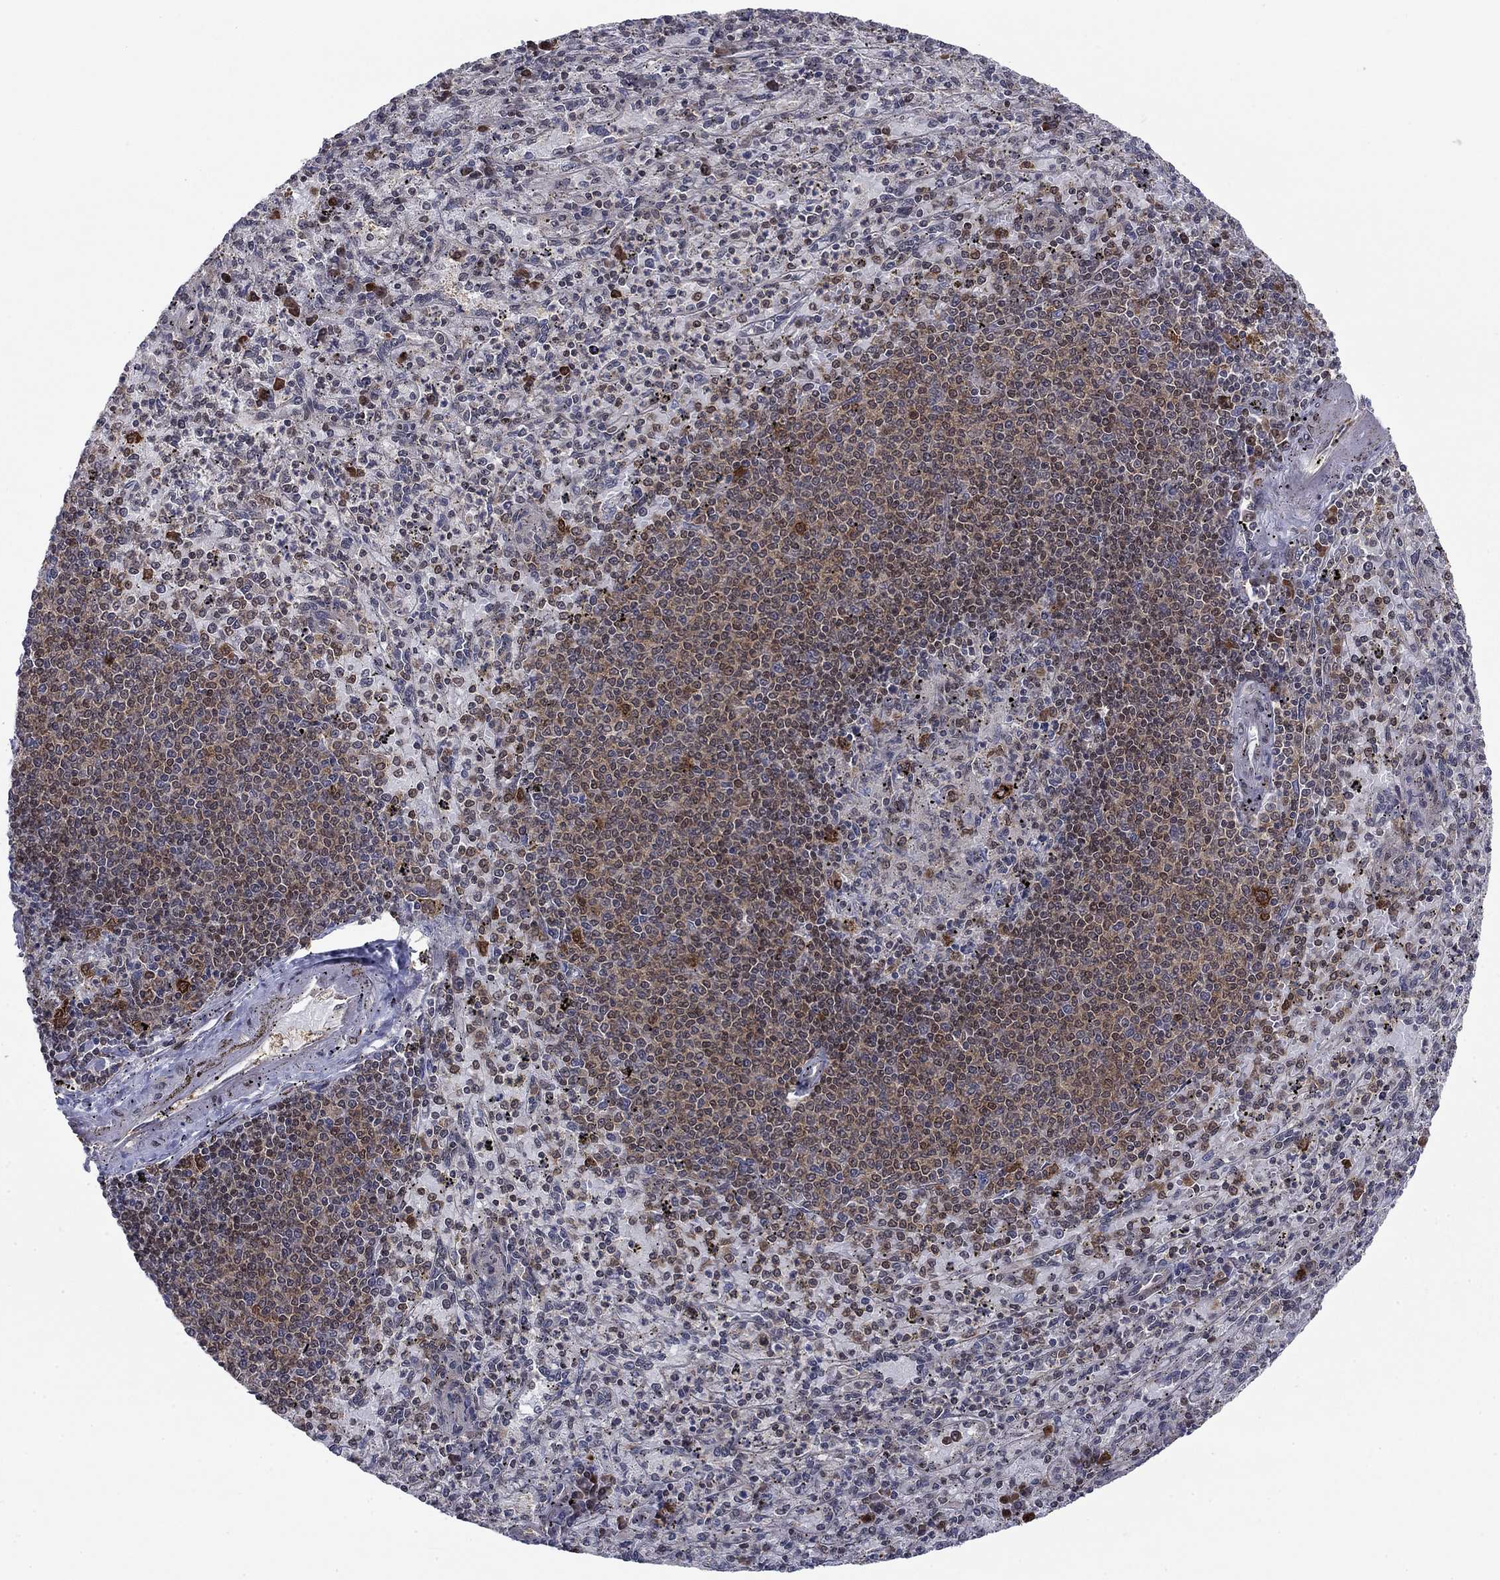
{"staining": {"intensity": "weak", "quantity": "<25%", "location": "nuclear"}, "tissue": "spleen", "cell_type": "Cells in red pulp", "image_type": "normal", "snomed": [{"axis": "morphology", "description": "Normal tissue, NOS"}, {"axis": "topography", "description": "Spleen"}], "caption": "The histopathology image displays no staining of cells in red pulp in normal spleen.", "gene": "FKBP4", "patient": {"sex": "male", "age": 60}}